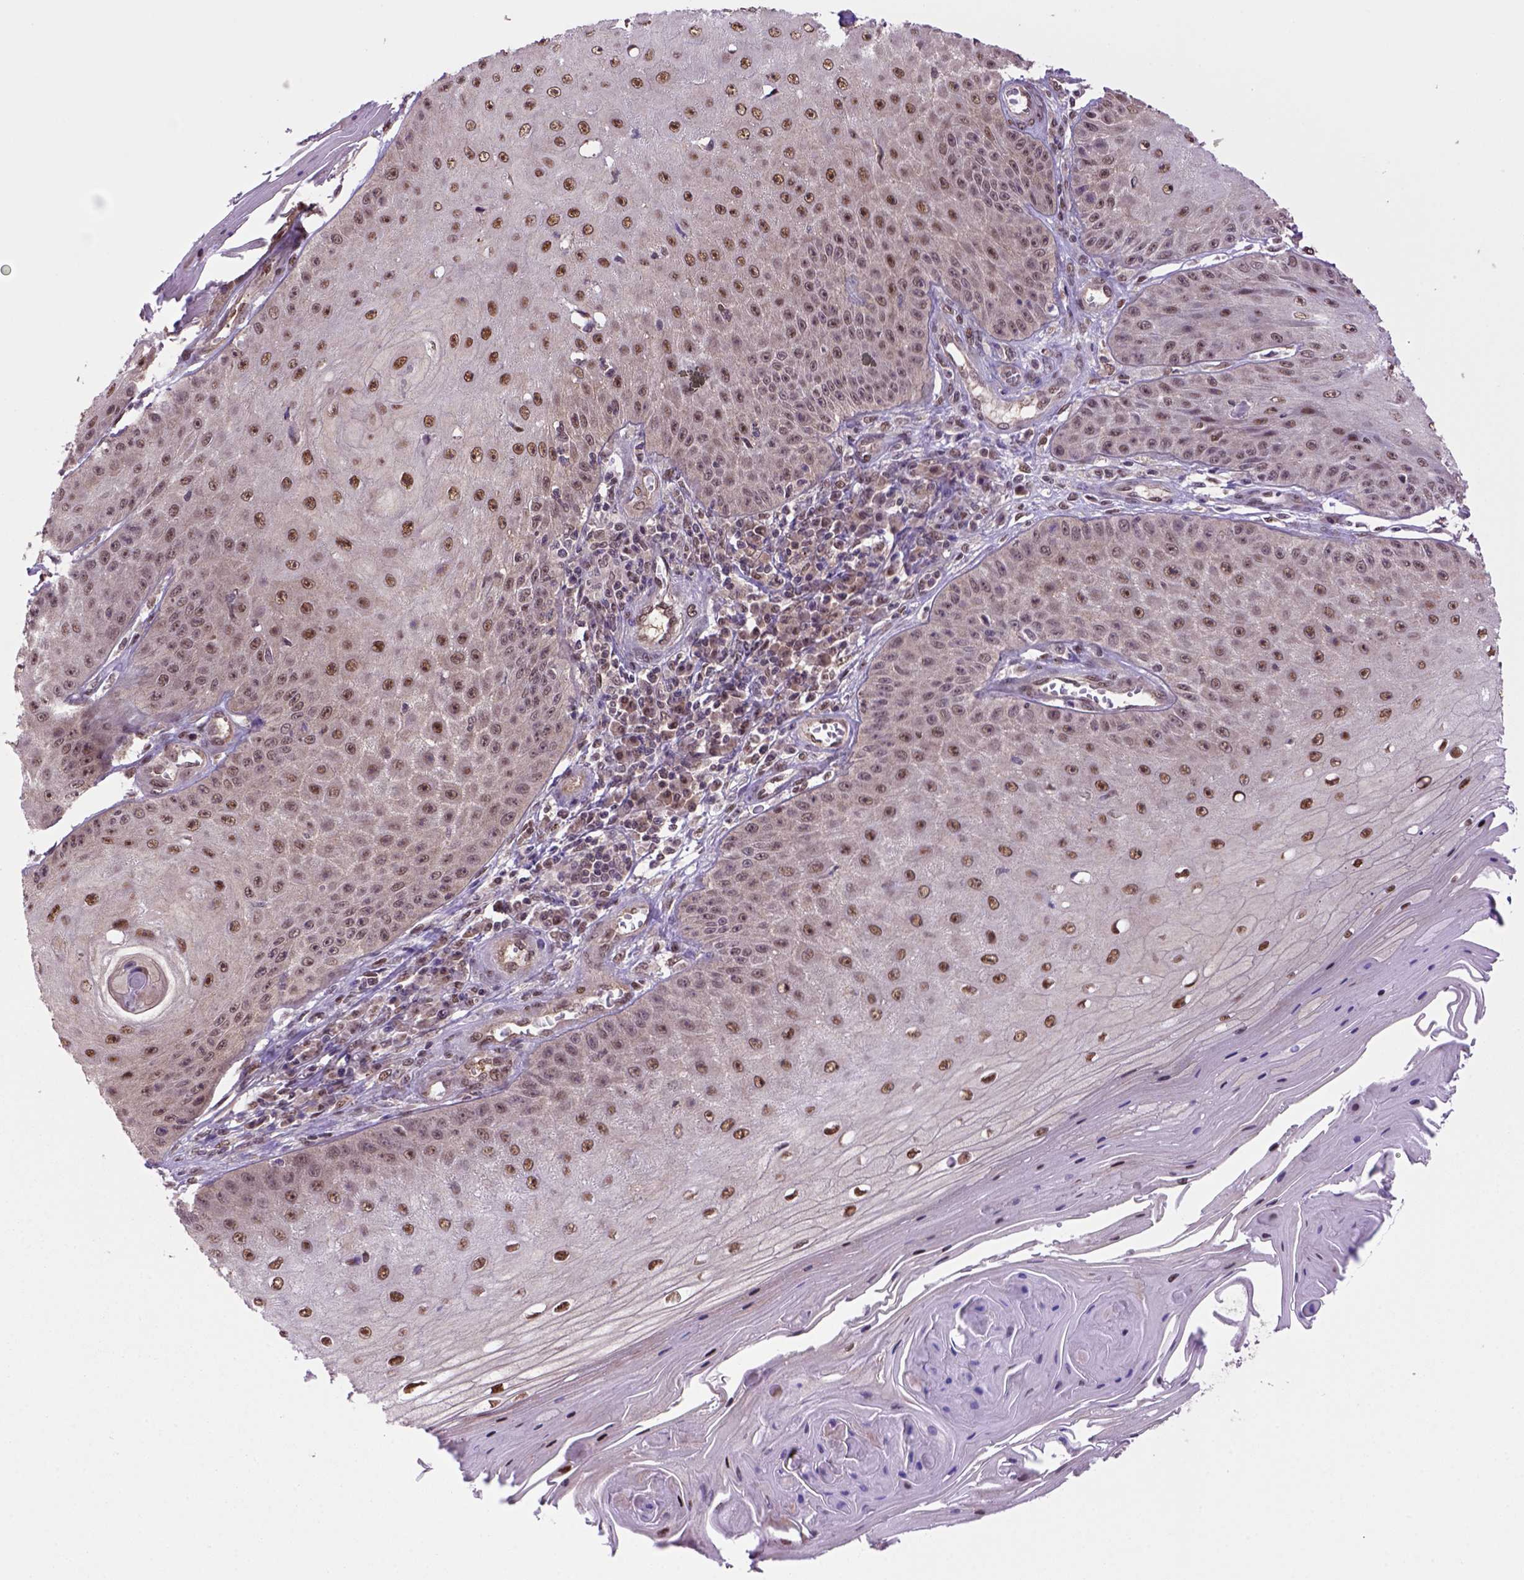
{"staining": {"intensity": "strong", "quantity": ">75%", "location": "nuclear"}, "tissue": "skin cancer", "cell_type": "Tumor cells", "image_type": "cancer", "snomed": [{"axis": "morphology", "description": "Squamous cell carcinoma, NOS"}, {"axis": "topography", "description": "Skin"}], "caption": "This is a histology image of IHC staining of skin squamous cell carcinoma, which shows strong expression in the nuclear of tumor cells.", "gene": "PSMC2", "patient": {"sex": "male", "age": 70}}